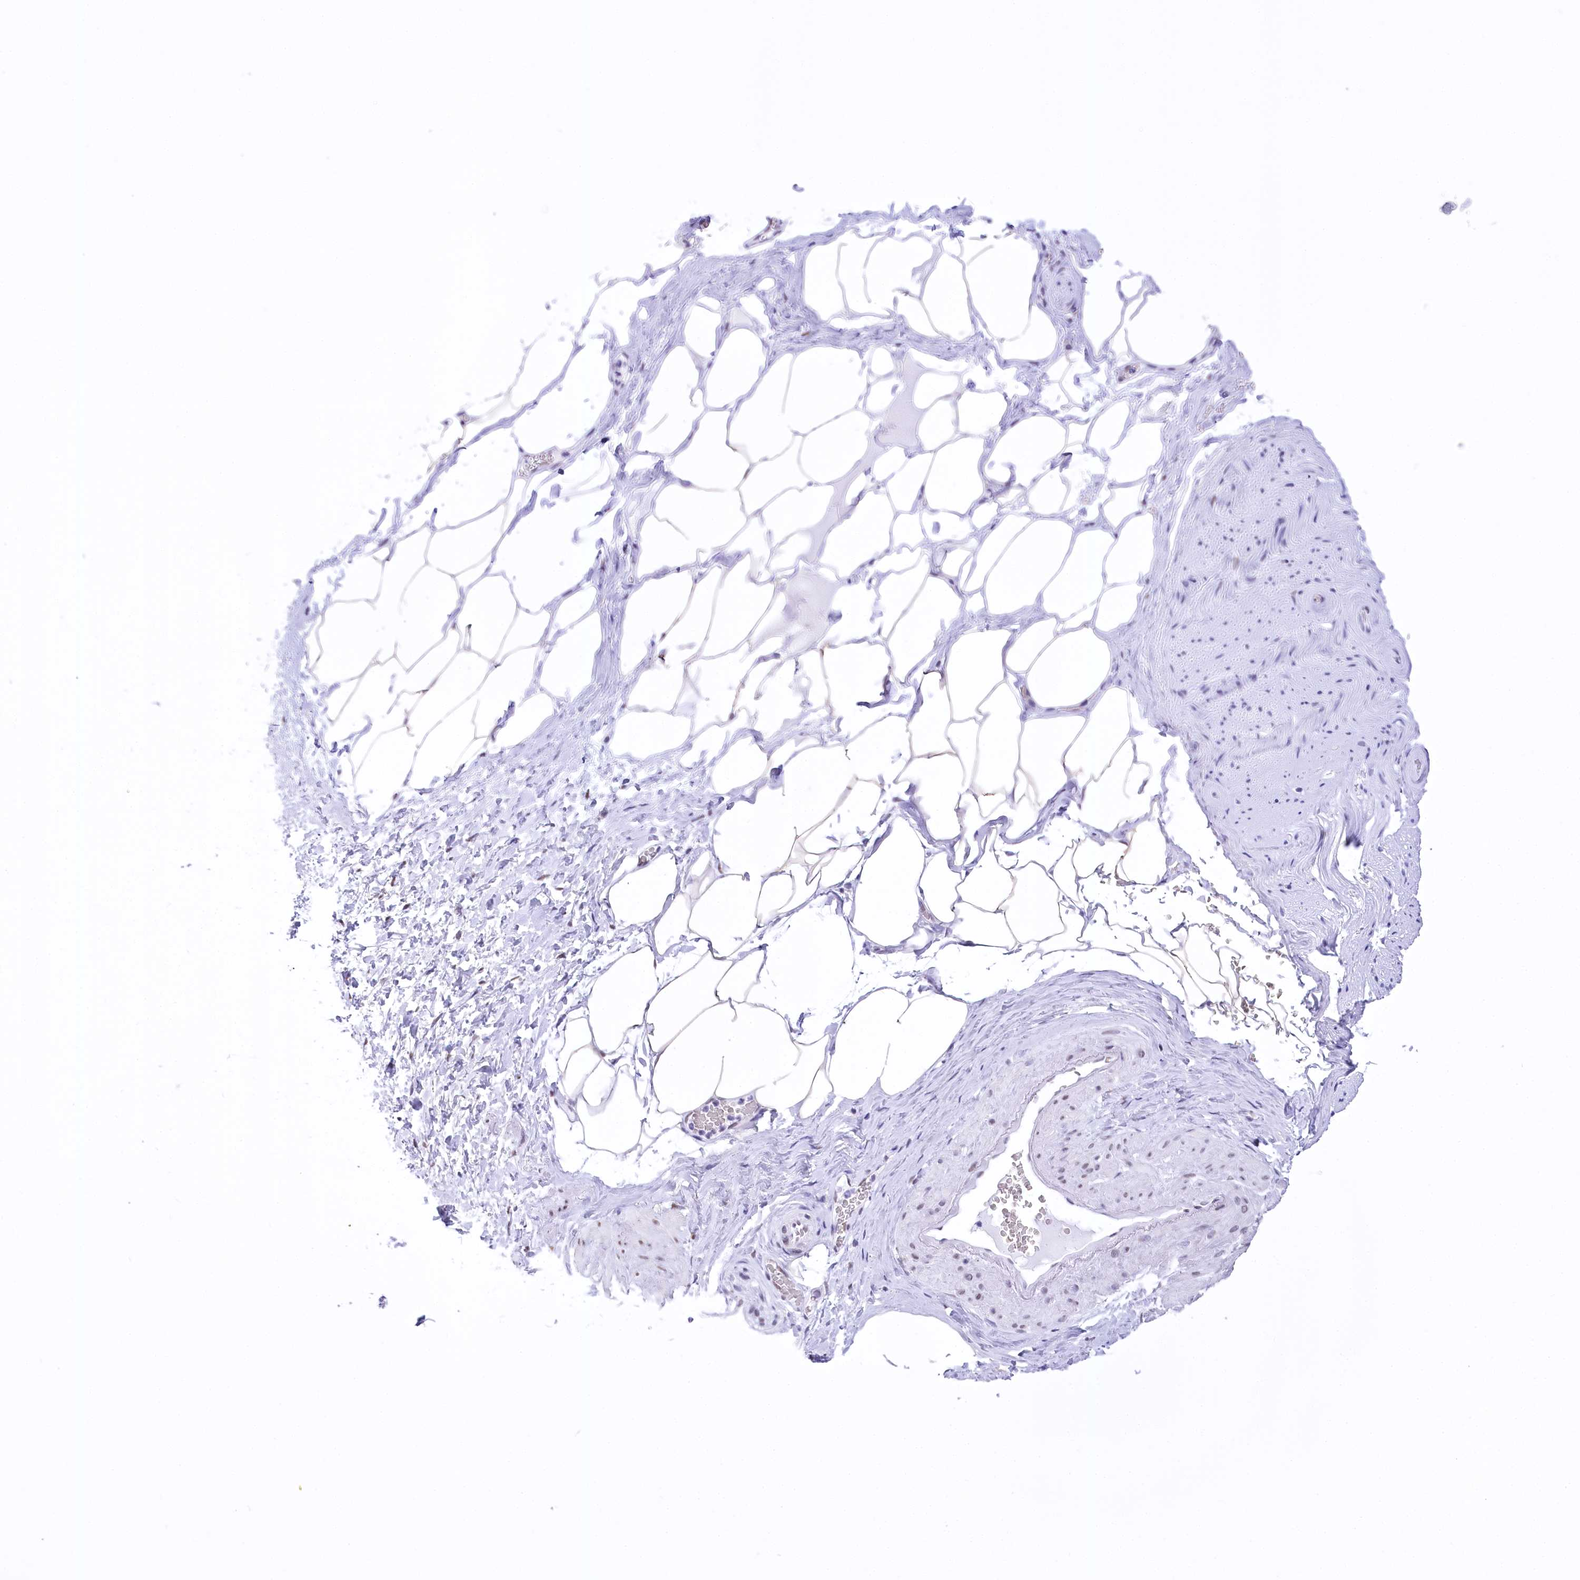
{"staining": {"intensity": "negative", "quantity": "none", "location": "none"}, "tissue": "adipose tissue", "cell_type": "Adipocytes", "image_type": "normal", "snomed": [{"axis": "morphology", "description": "Normal tissue, NOS"}, {"axis": "morphology", "description": "Adenocarcinoma, Low grade"}, {"axis": "topography", "description": "Prostate"}, {"axis": "topography", "description": "Peripheral nerve tissue"}], "caption": "Photomicrograph shows no protein staining in adipocytes of unremarkable adipose tissue.", "gene": "HNRNPA0", "patient": {"sex": "male", "age": 63}}